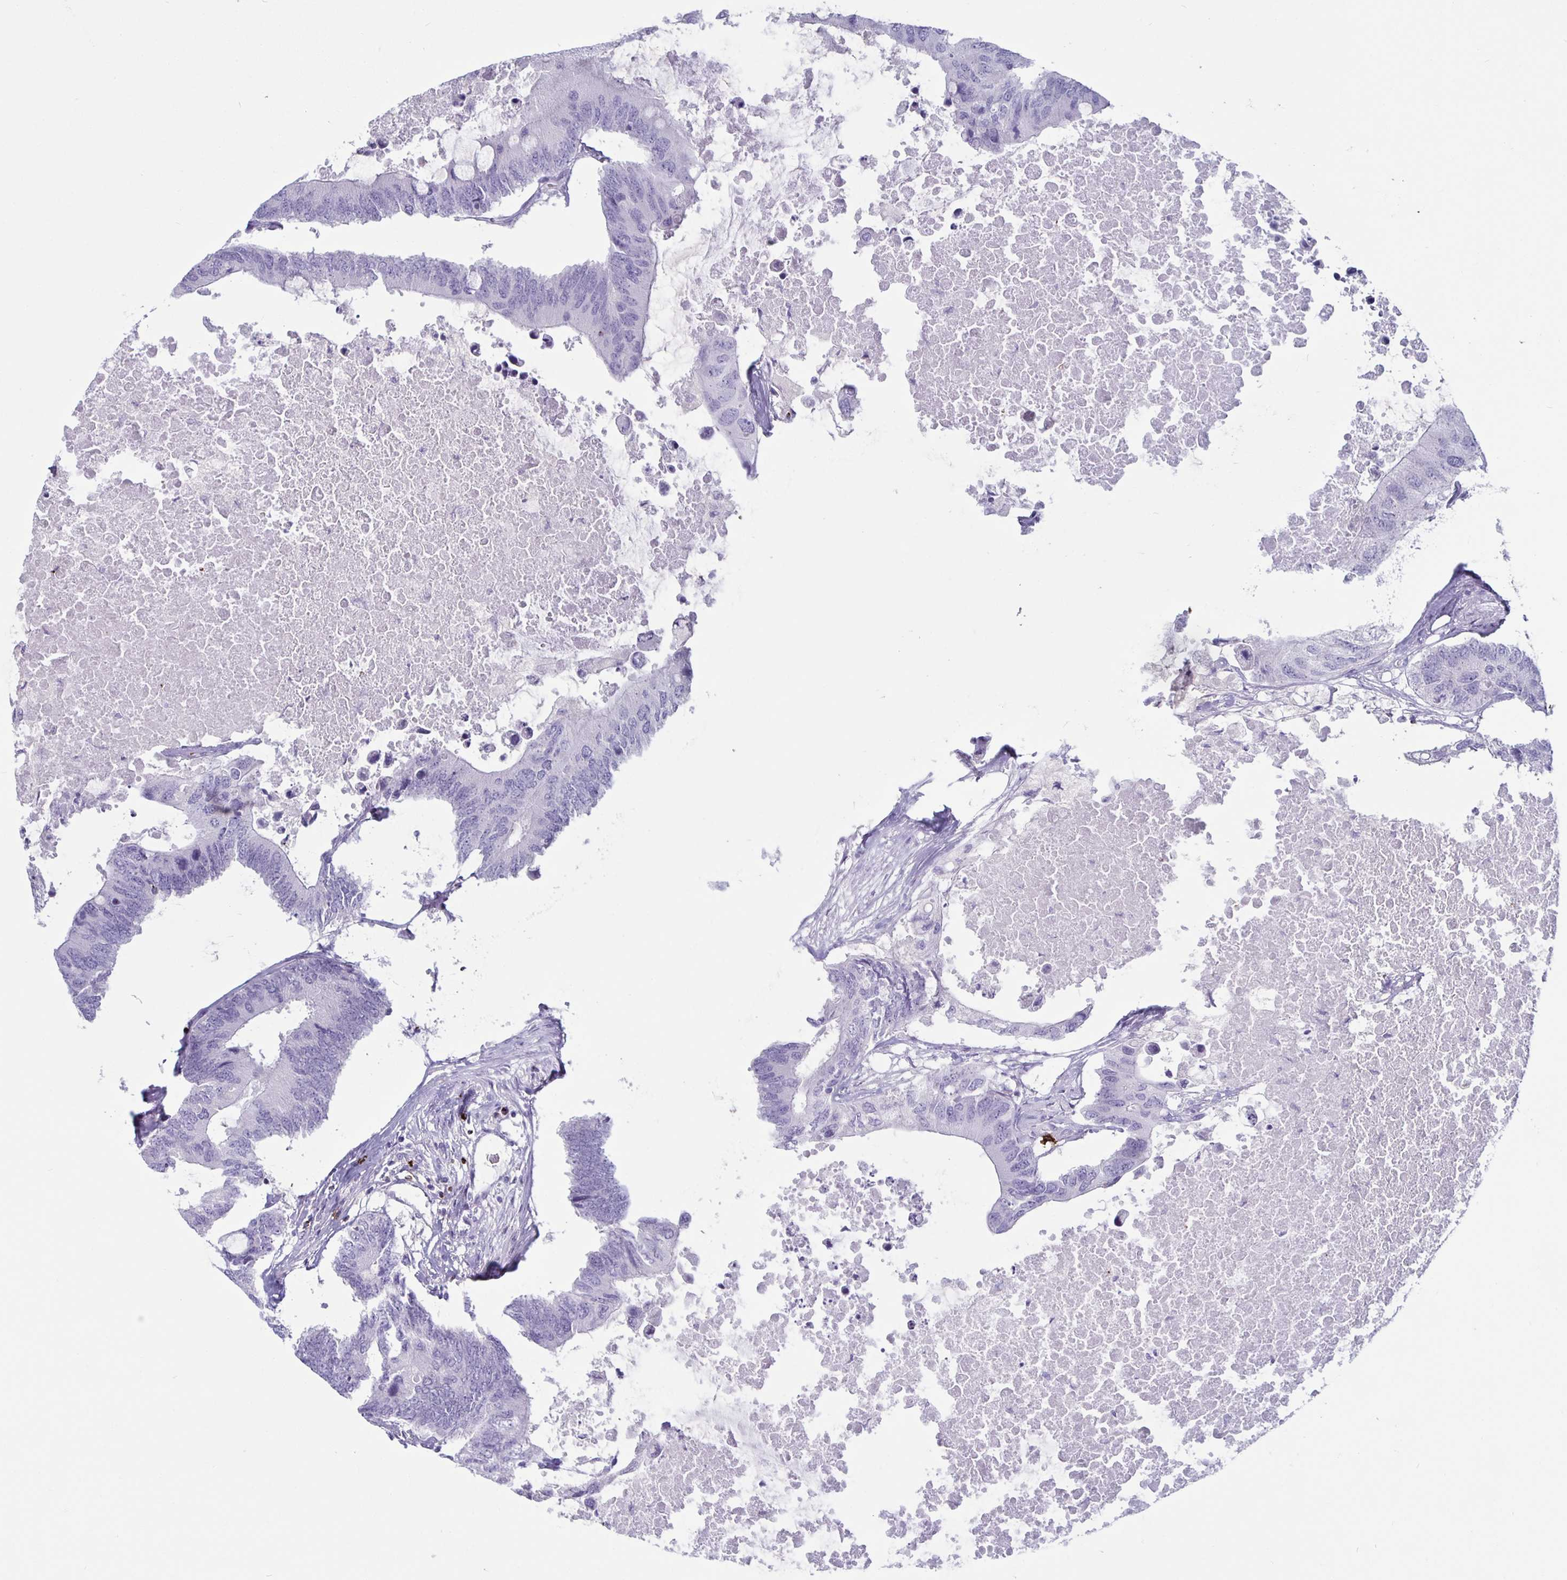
{"staining": {"intensity": "negative", "quantity": "none", "location": "none"}, "tissue": "colorectal cancer", "cell_type": "Tumor cells", "image_type": "cancer", "snomed": [{"axis": "morphology", "description": "Adenocarcinoma, NOS"}, {"axis": "topography", "description": "Colon"}], "caption": "This is an immunohistochemistry (IHC) image of human colorectal cancer. There is no expression in tumor cells.", "gene": "GZMK", "patient": {"sex": "male", "age": 71}}